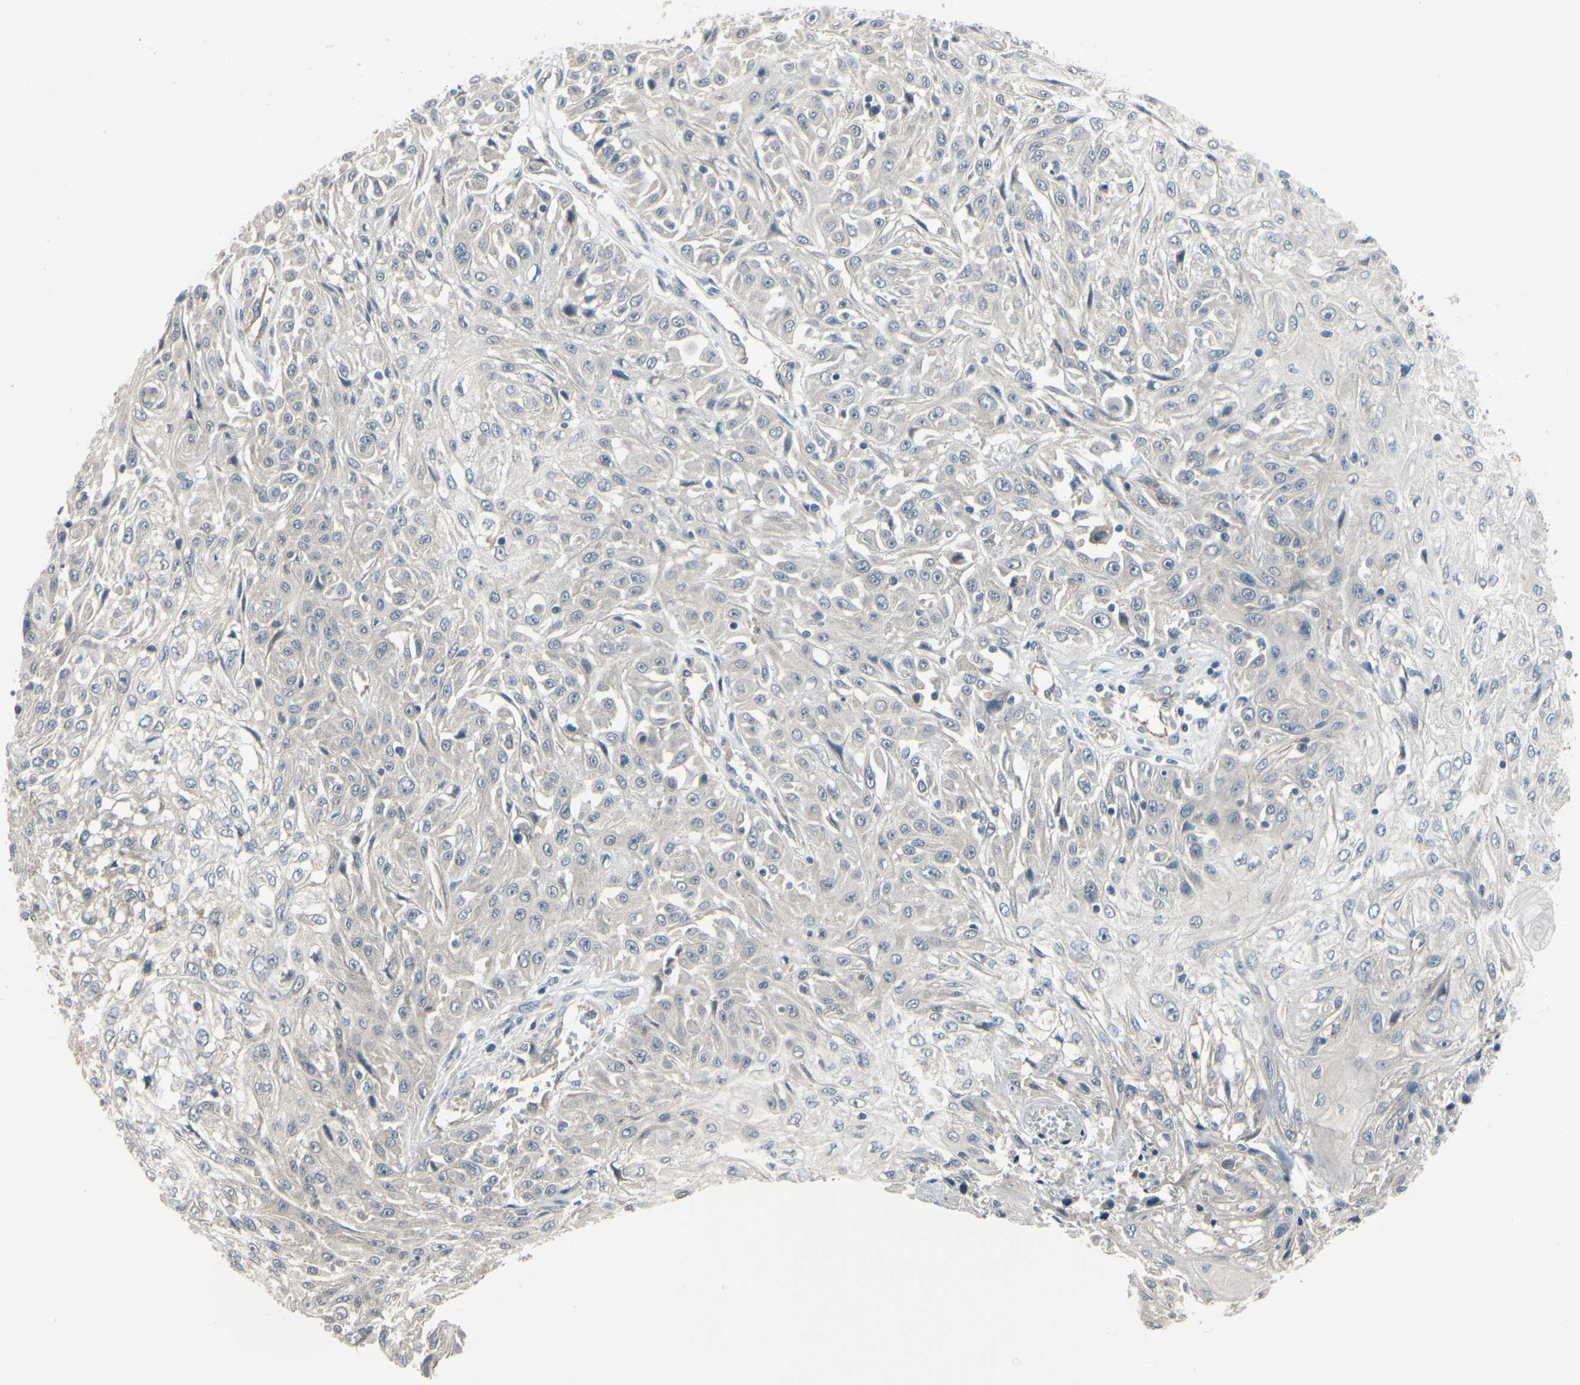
{"staining": {"intensity": "negative", "quantity": "none", "location": "none"}, "tissue": "skin cancer", "cell_type": "Tumor cells", "image_type": "cancer", "snomed": [{"axis": "morphology", "description": "Squamous cell carcinoma, NOS"}, {"axis": "morphology", "description": "Squamous cell carcinoma, metastatic, NOS"}, {"axis": "topography", "description": "Skin"}, {"axis": "topography", "description": "Lymph node"}], "caption": "Tumor cells show no significant expression in skin cancer (squamous cell carcinoma). (DAB (3,3'-diaminobenzidine) immunohistochemistry, high magnification).", "gene": "COMMD9", "patient": {"sex": "male", "age": 75}}